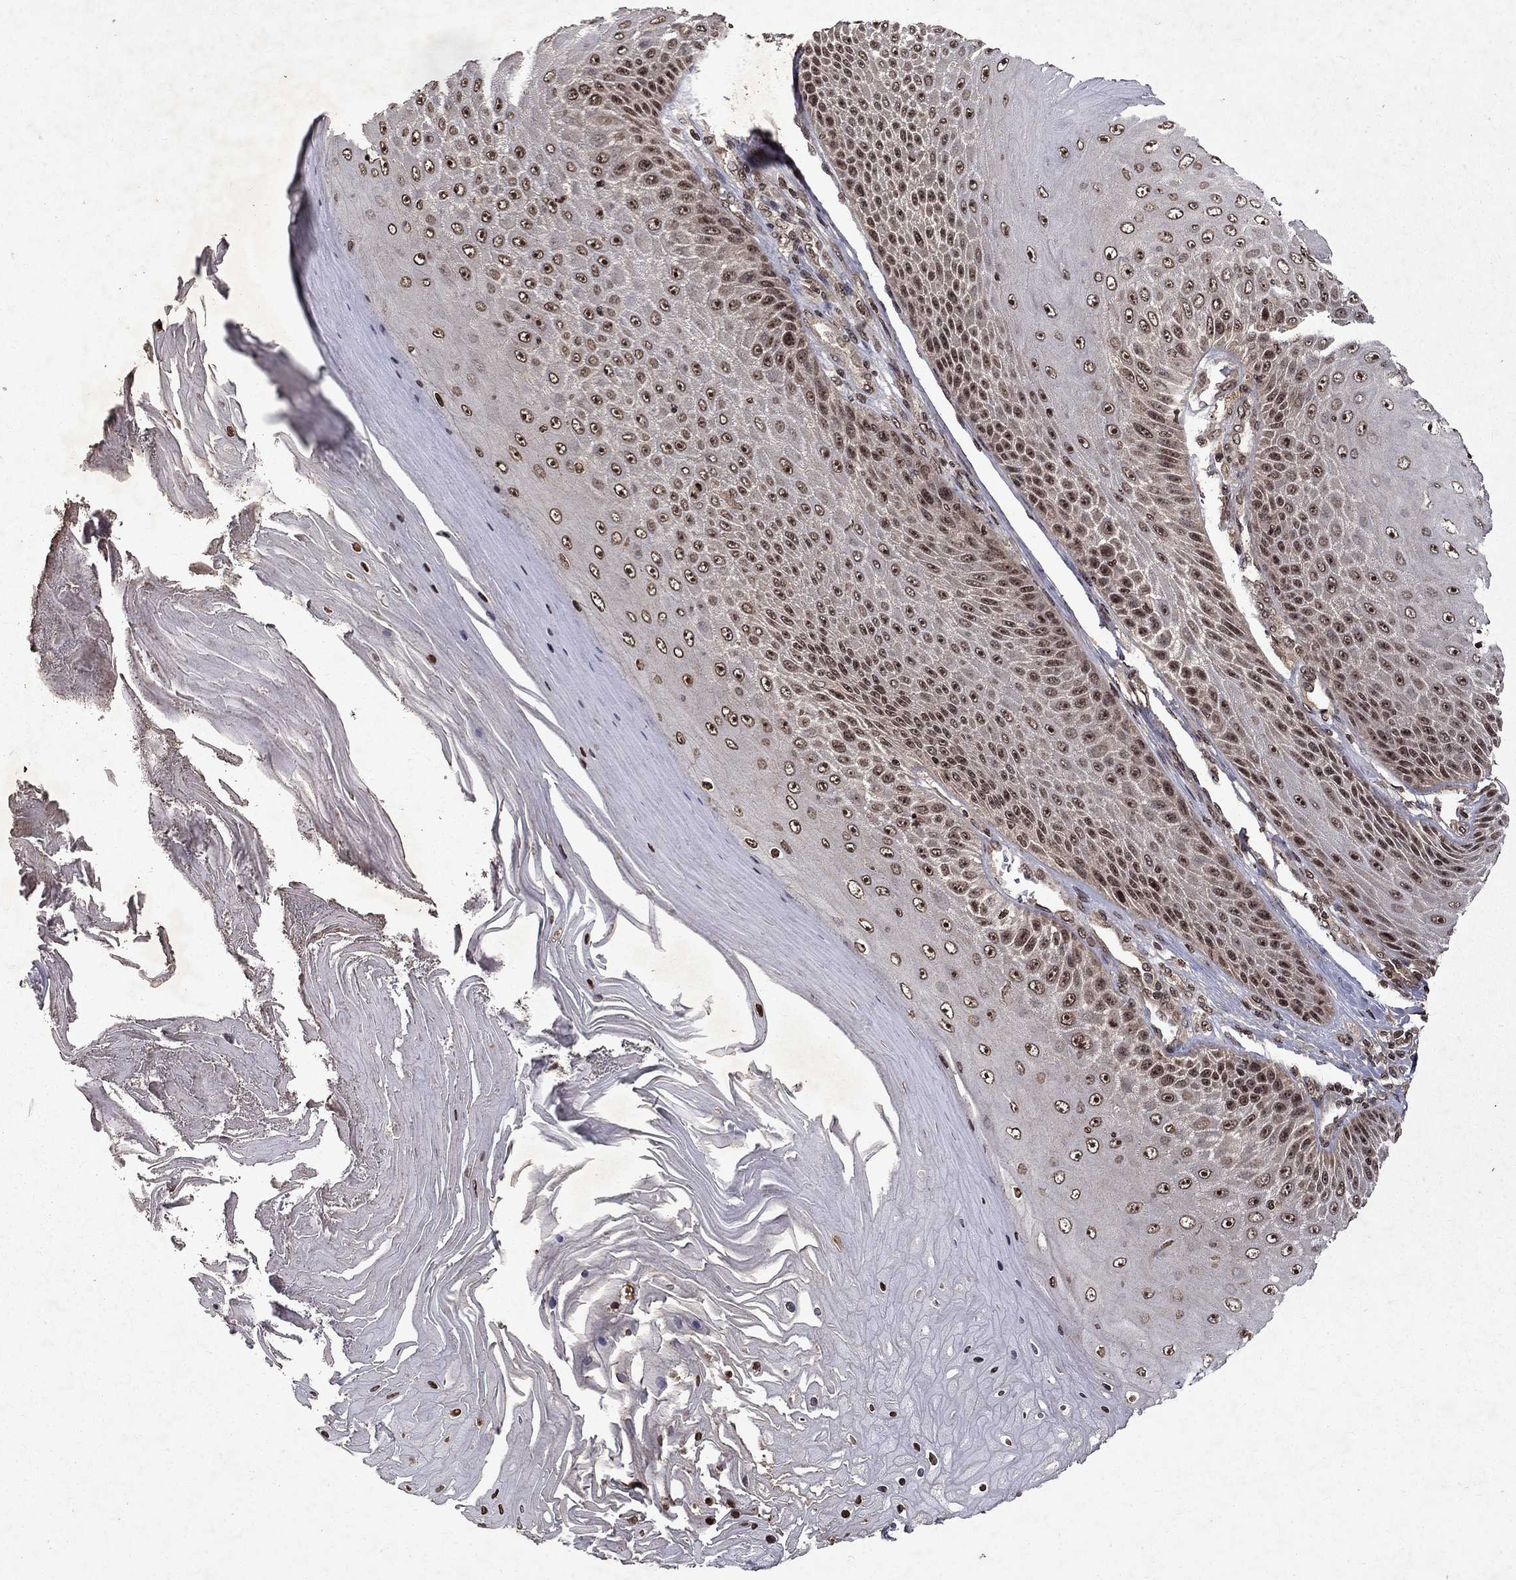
{"staining": {"intensity": "moderate", "quantity": "25%-75%", "location": "nuclear"}, "tissue": "skin cancer", "cell_type": "Tumor cells", "image_type": "cancer", "snomed": [{"axis": "morphology", "description": "Squamous cell carcinoma, NOS"}, {"axis": "topography", "description": "Skin"}], "caption": "A brown stain labels moderate nuclear staining of a protein in human skin cancer tumor cells.", "gene": "PIN4", "patient": {"sex": "male", "age": 62}}